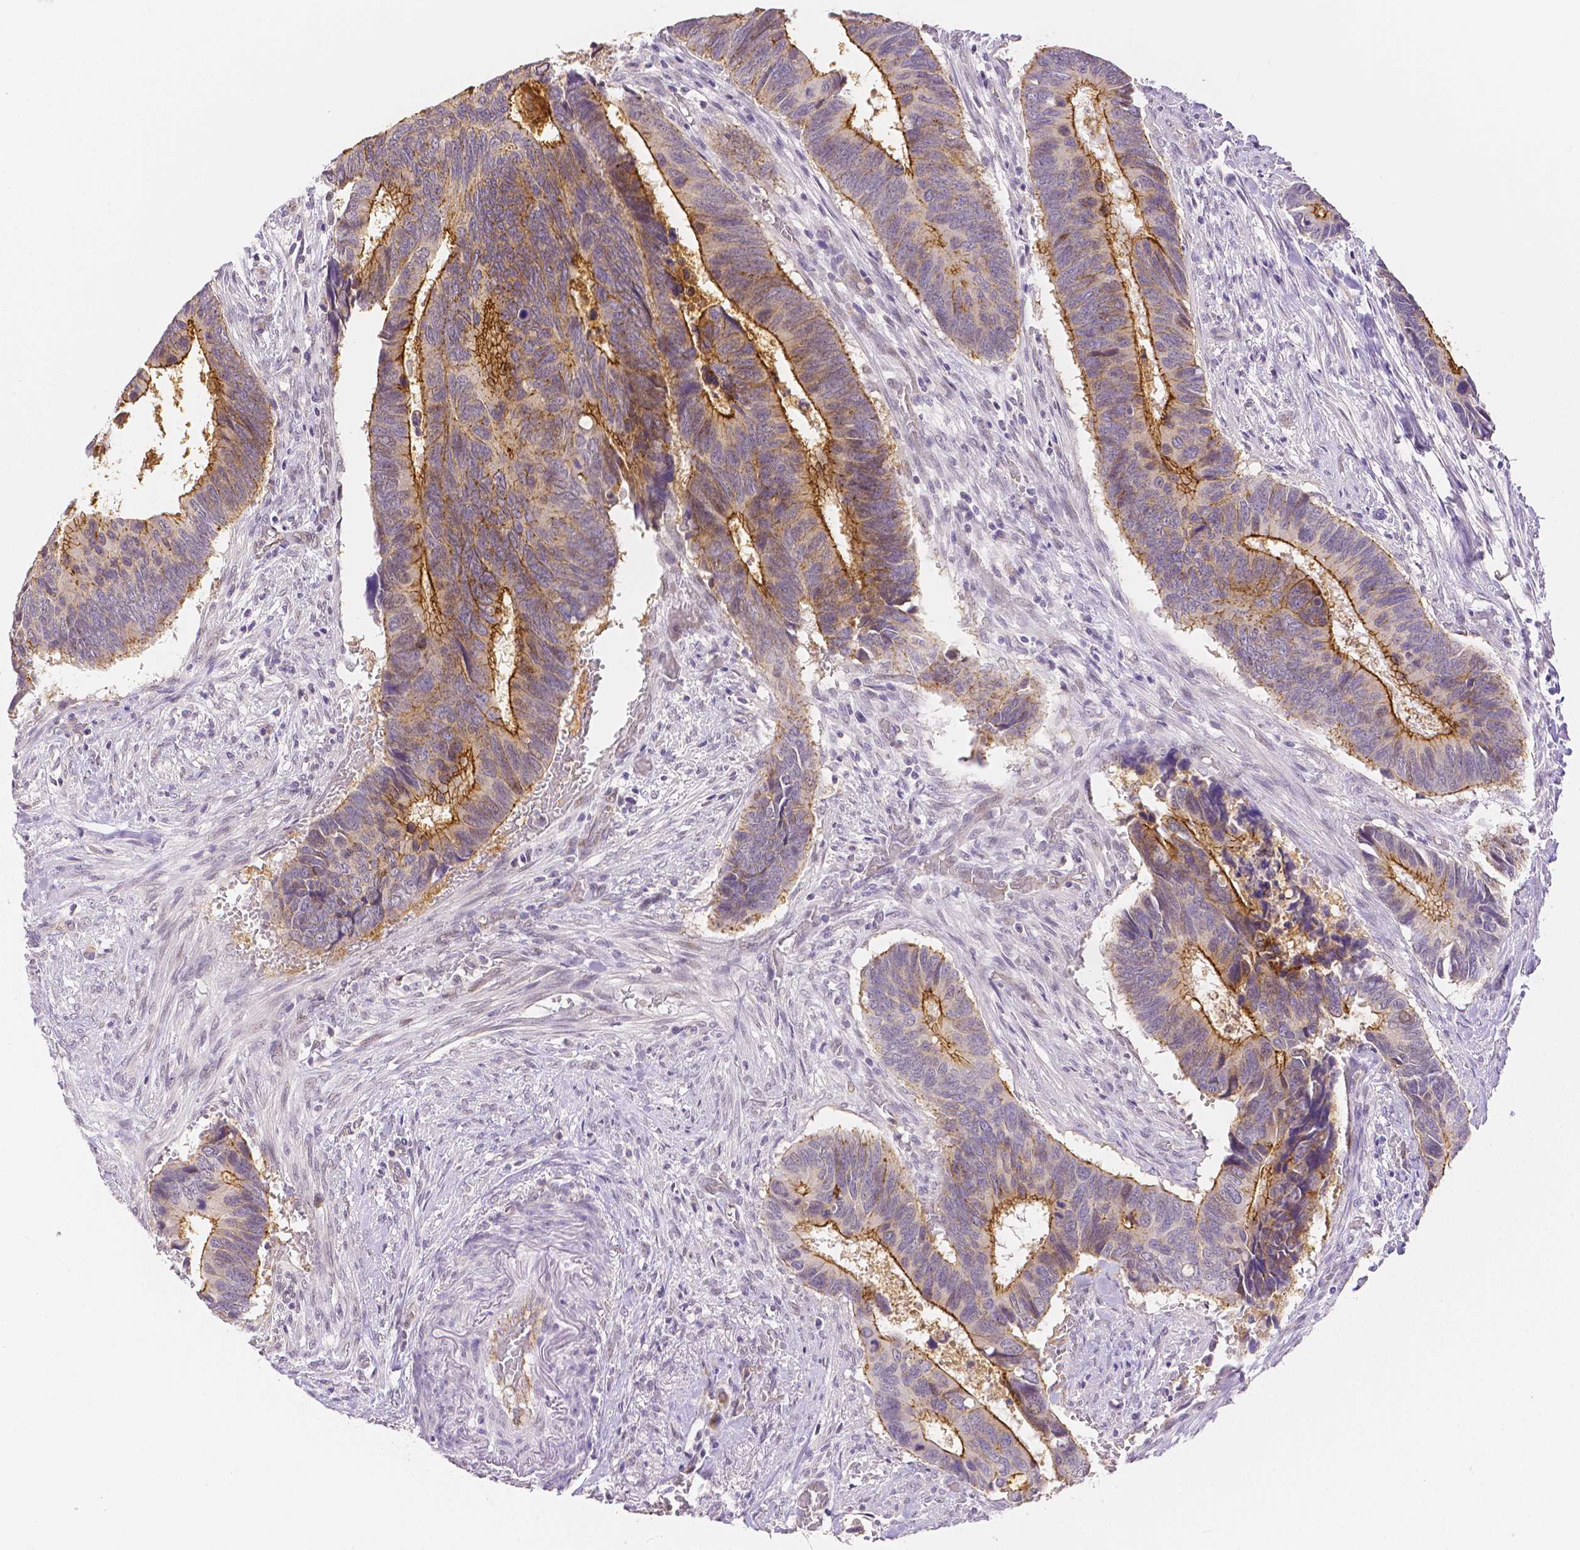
{"staining": {"intensity": "moderate", "quantity": ">75%", "location": "cytoplasmic/membranous"}, "tissue": "colorectal cancer", "cell_type": "Tumor cells", "image_type": "cancer", "snomed": [{"axis": "morphology", "description": "Adenocarcinoma, NOS"}, {"axis": "topography", "description": "Colon"}], "caption": "Protein staining of colorectal cancer tissue displays moderate cytoplasmic/membranous positivity in about >75% of tumor cells.", "gene": "OCLN", "patient": {"sex": "male", "age": 49}}